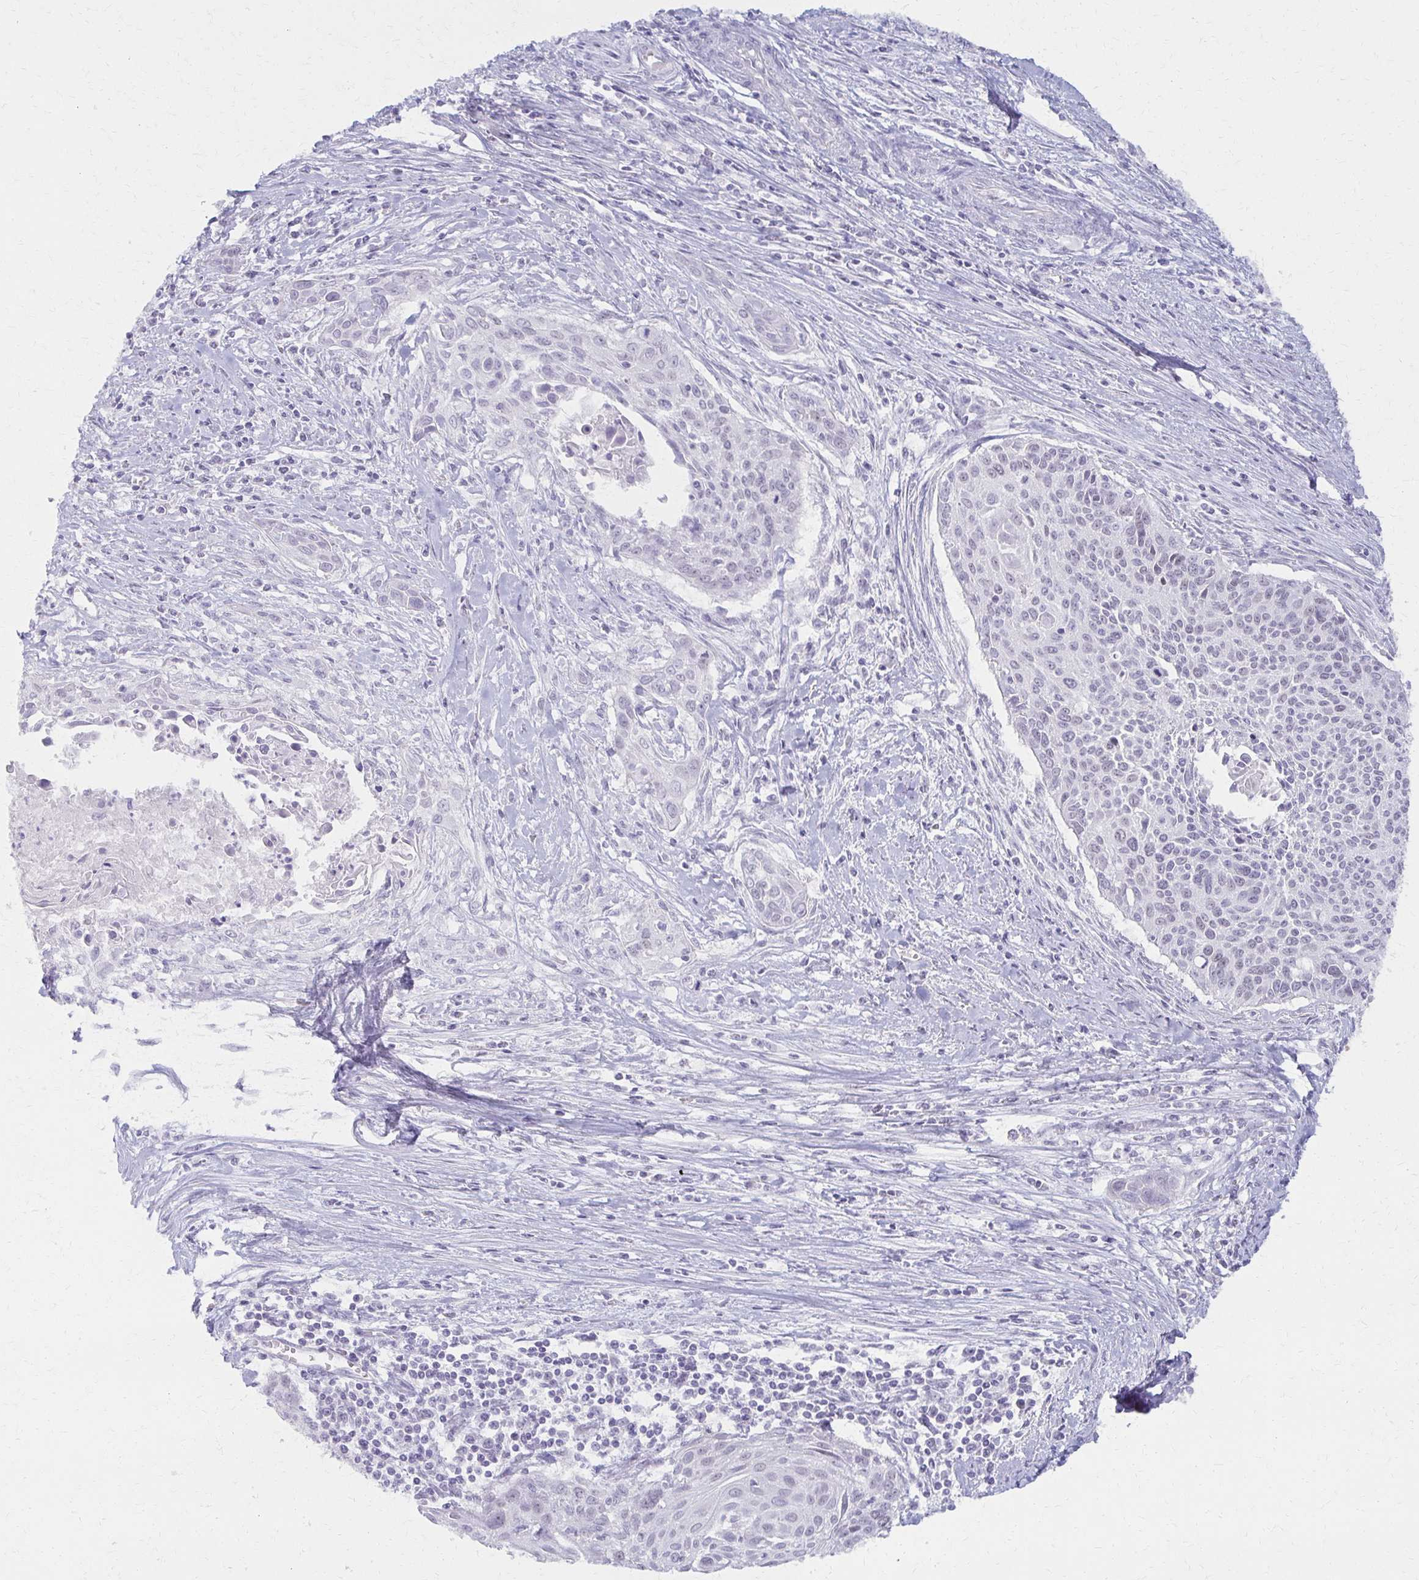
{"staining": {"intensity": "negative", "quantity": "none", "location": "none"}, "tissue": "cervical cancer", "cell_type": "Tumor cells", "image_type": "cancer", "snomed": [{"axis": "morphology", "description": "Squamous cell carcinoma, NOS"}, {"axis": "topography", "description": "Cervix"}], "caption": "High power microscopy micrograph of an immunohistochemistry image of cervical squamous cell carcinoma, revealing no significant expression in tumor cells. (Stains: DAB (3,3'-diaminobenzidine) immunohistochemistry with hematoxylin counter stain, Microscopy: brightfield microscopy at high magnification).", "gene": "MORC4", "patient": {"sex": "female", "age": 55}}